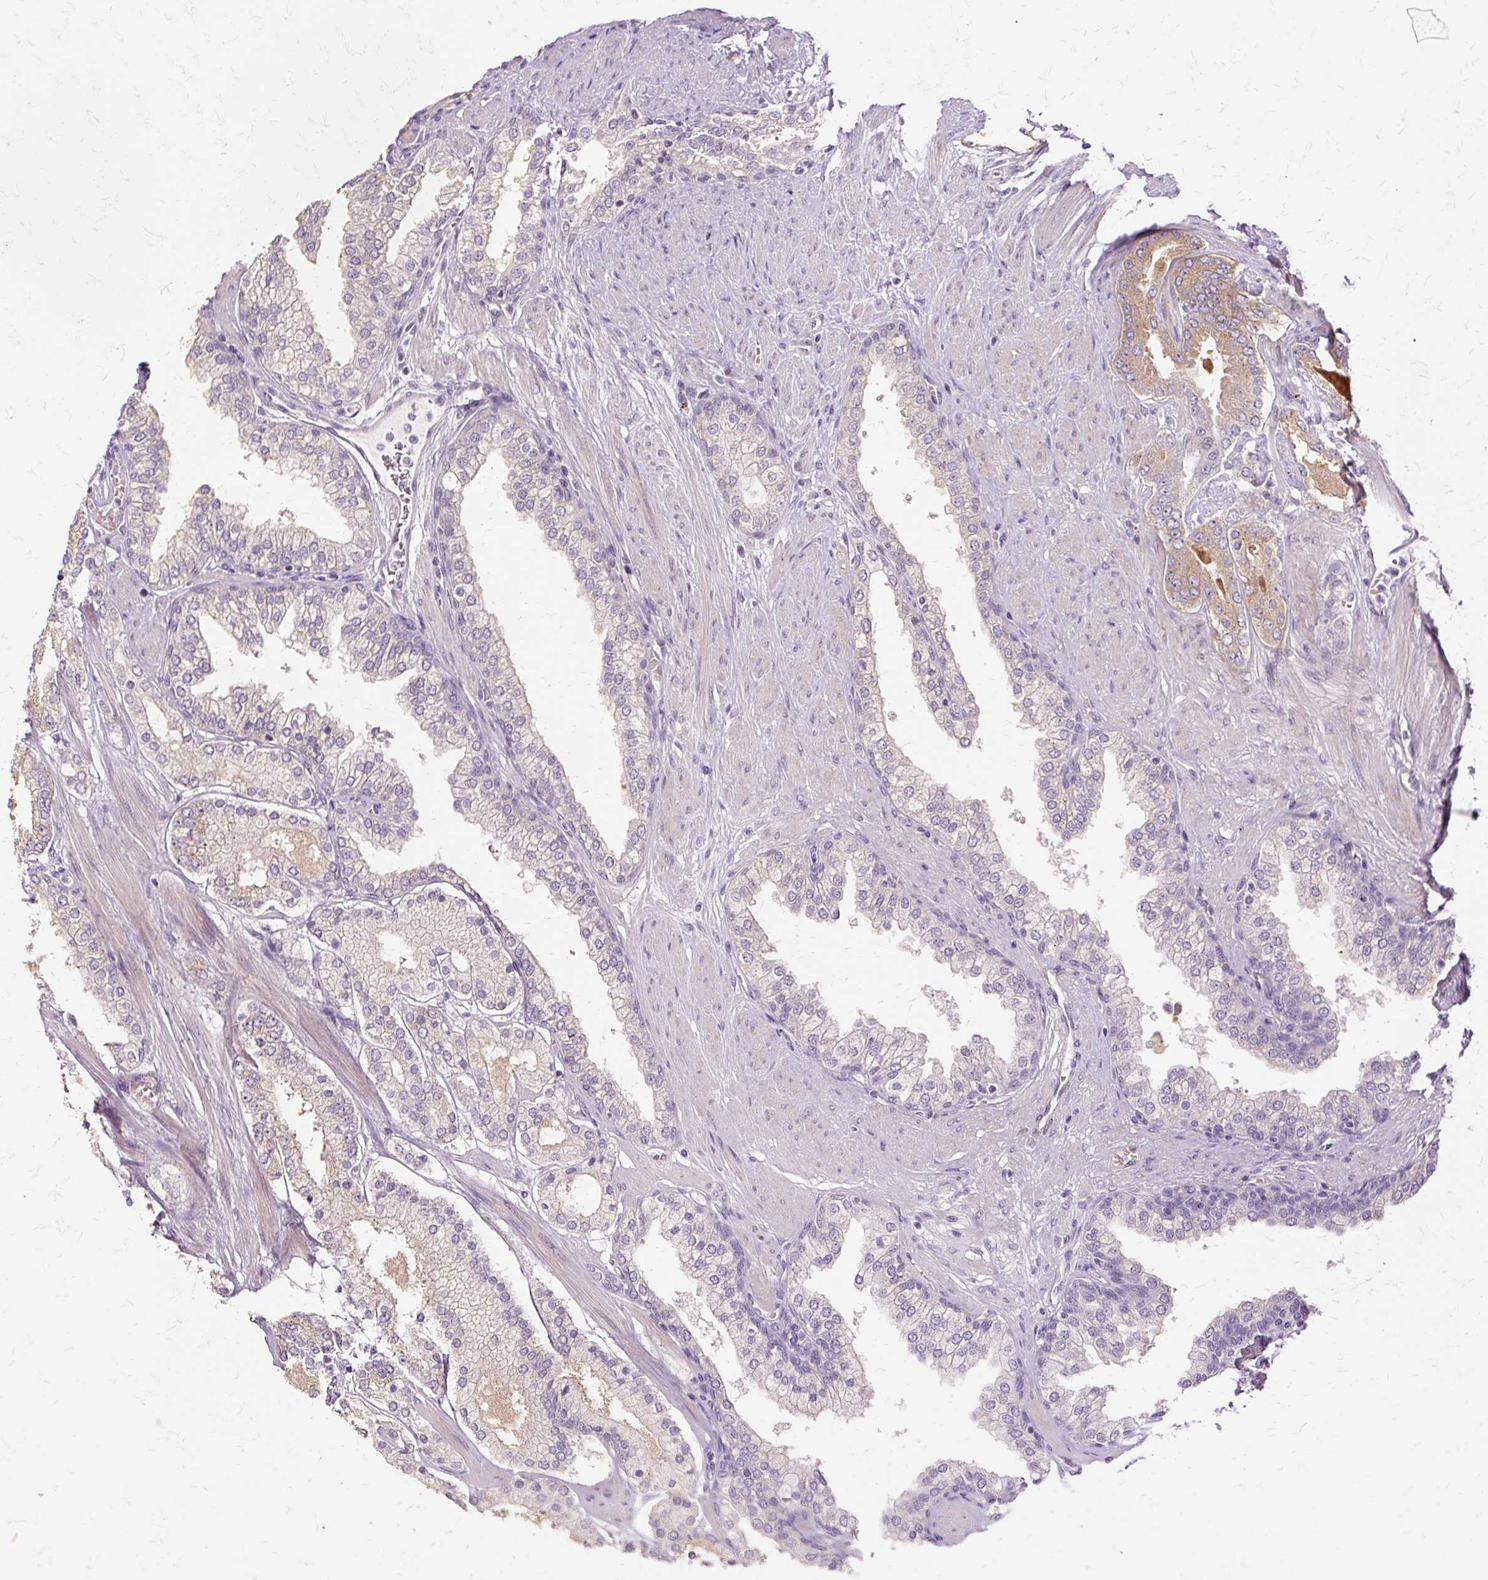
{"staining": {"intensity": "weak", "quantity": "<25%", "location": "cytoplasmic/membranous"}, "tissue": "prostate cancer", "cell_type": "Tumor cells", "image_type": "cancer", "snomed": [{"axis": "morphology", "description": "Adenocarcinoma, Low grade"}, {"axis": "topography", "description": "Prostate"}], "caption": "IHC of prostate cancer demonstrates no positivity in tumor cells. Nuclei are stained in blue.", "gene": "MMACHC", "patient": {"sex": "male", "age": 42}}